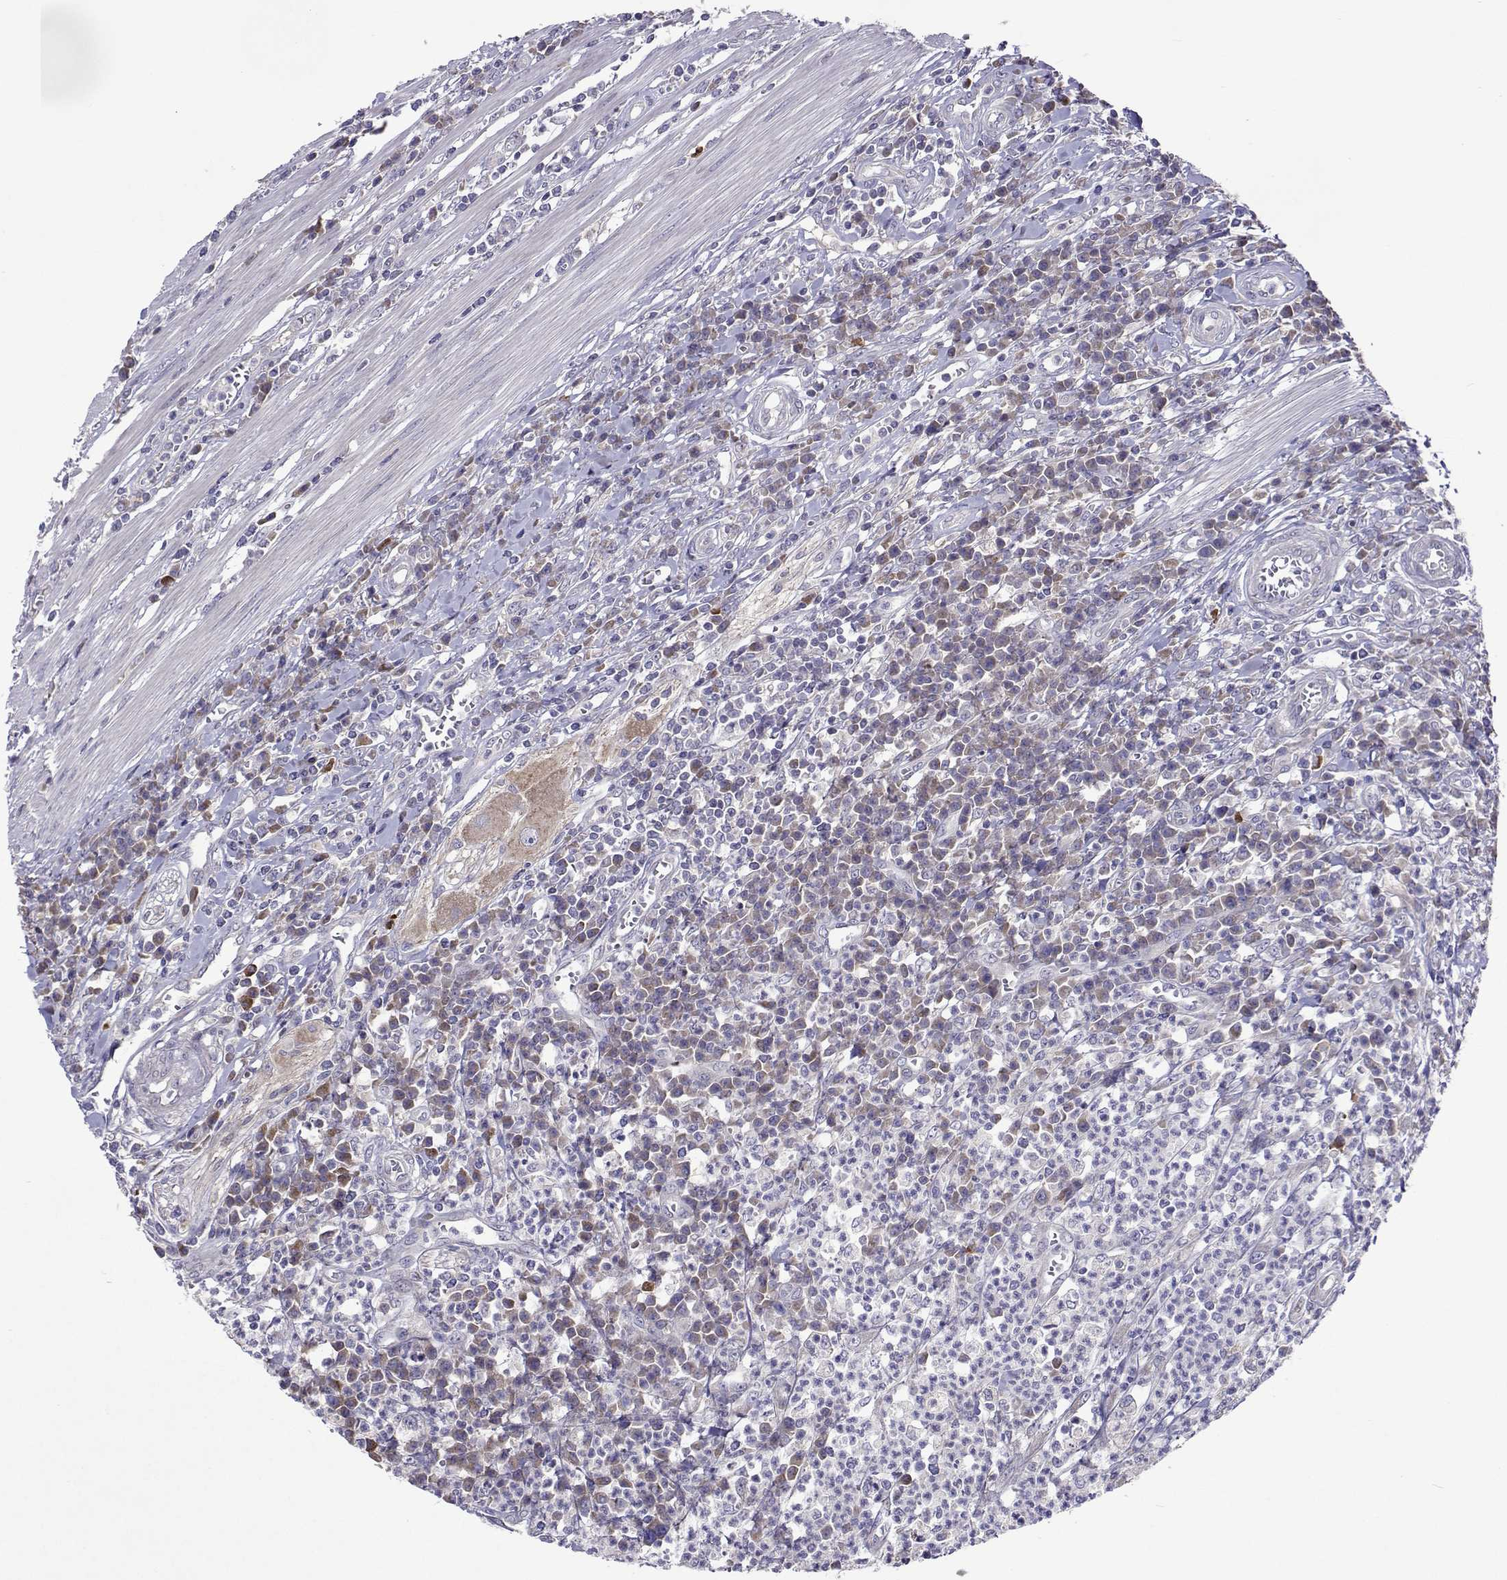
{"staining": {"intensity": "weak", "quantity": ">75%", "location": "cytoplasmic/membranous"}, "tissue": "colorectal cancer", "cell_type": "Tumor cells", "image_type": "cancer", "snomed": [{"axis": "morphology", "description": "Adenocarcinoma, NOS"}, {"axis": "topography", "description": "Colon"}], "caption": "This micrograph demonstrates immunohistochemistry staining of adenocarcinoma (colorectal), with low weak cytoplasmic/membranous expression in about >75% of tumor cells.", "gene": "TARBP2", "patient": {"sex": "male", "age": 65}}